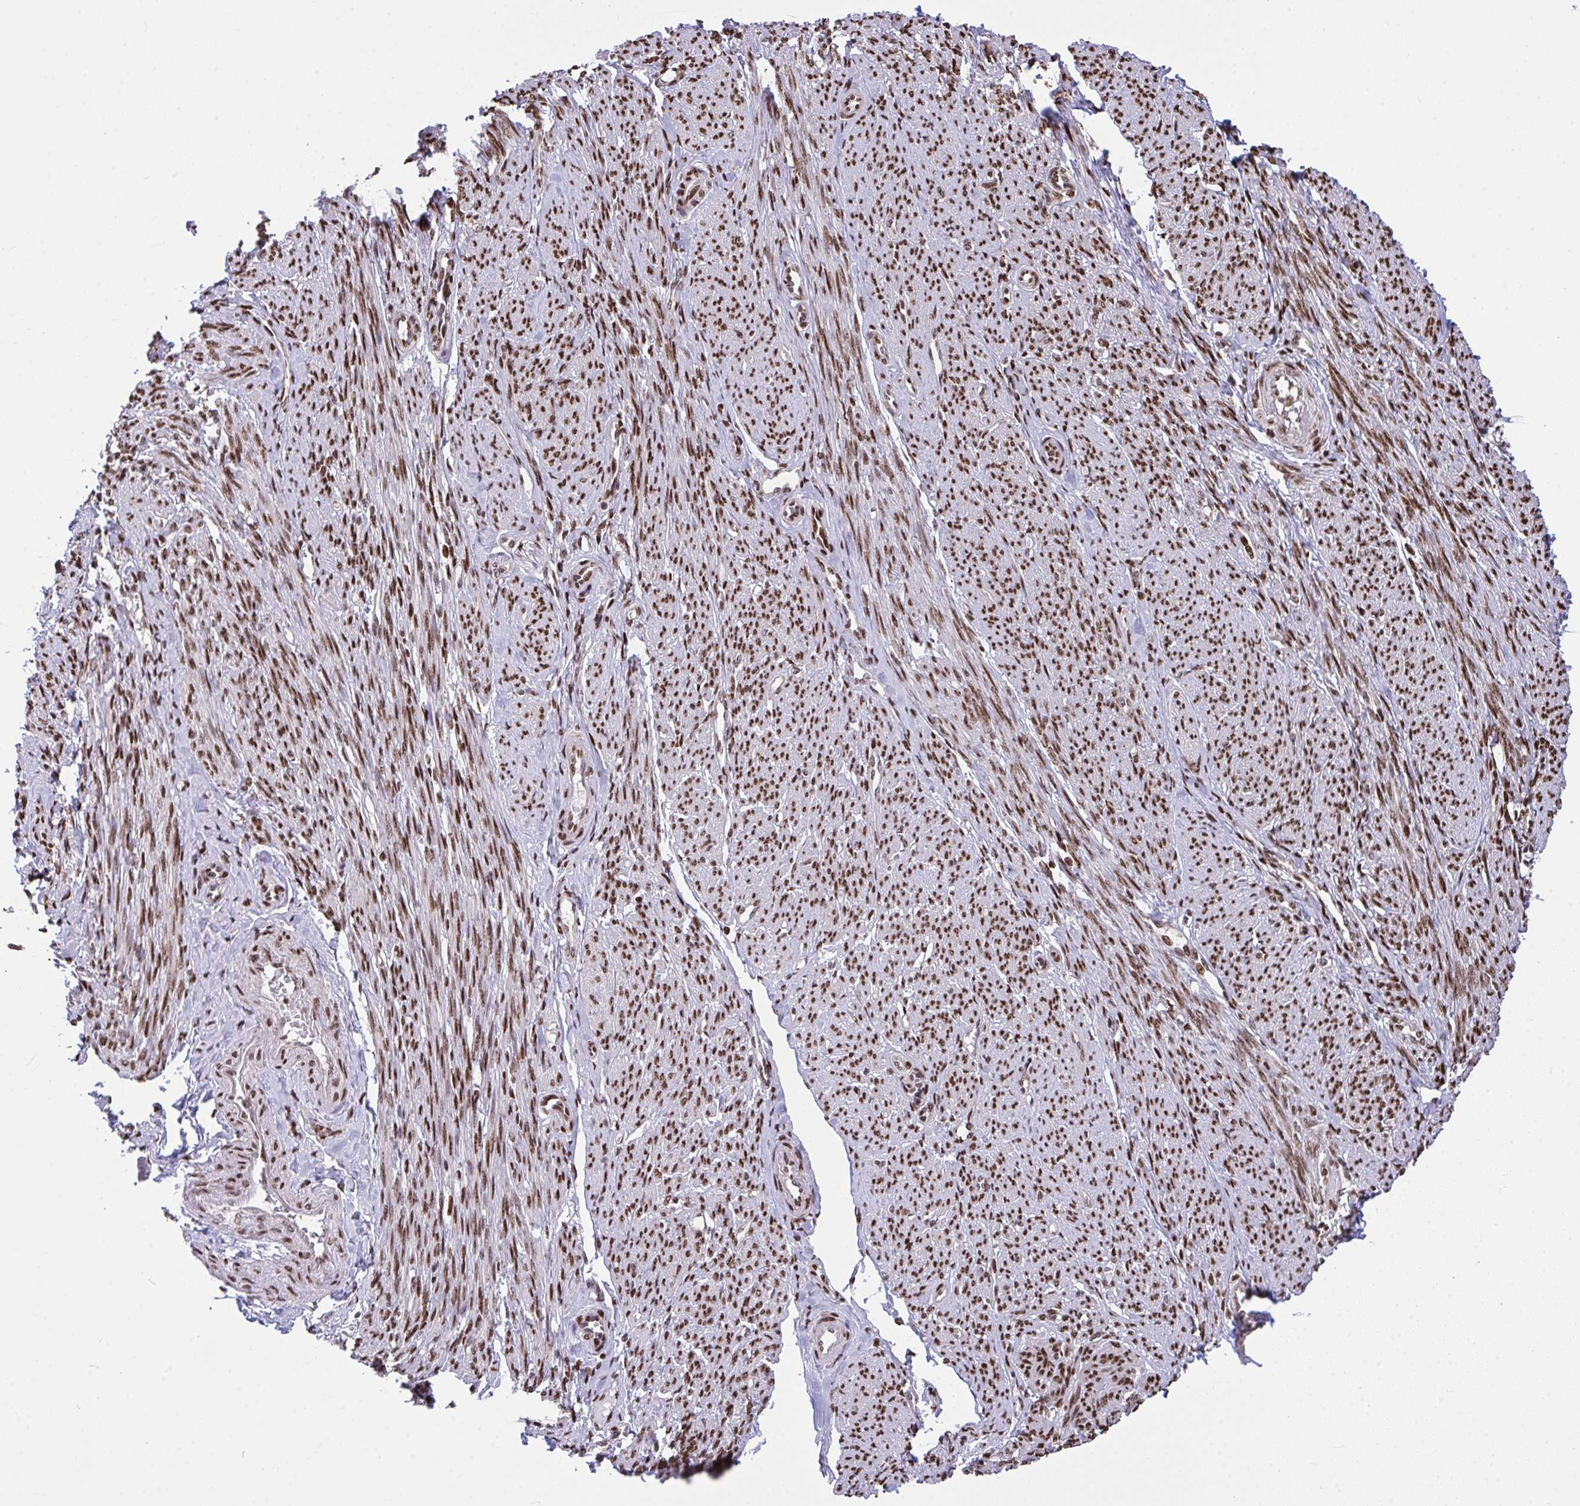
{"staining": {"intensity": "strong", "quantity": ">75%", "location": "nuclear"}, "tissue": "smooth muscle", "cell_type": "Smooth muscle cells", "image_type": "normal", "snomed": [{"axis": "morphology", "description": "Normal tissue, NOS"}, {"axis": "topography", "description": "Smooth muscle"}], "caption": "This is a histology image of immunohistochemistry staining of benign smooth muscle, which shows strong positivity in the nuclear of smooth muscle cells.", "gene": "RAPGEF5", "patient": {"sex": "female", "age": 65}}